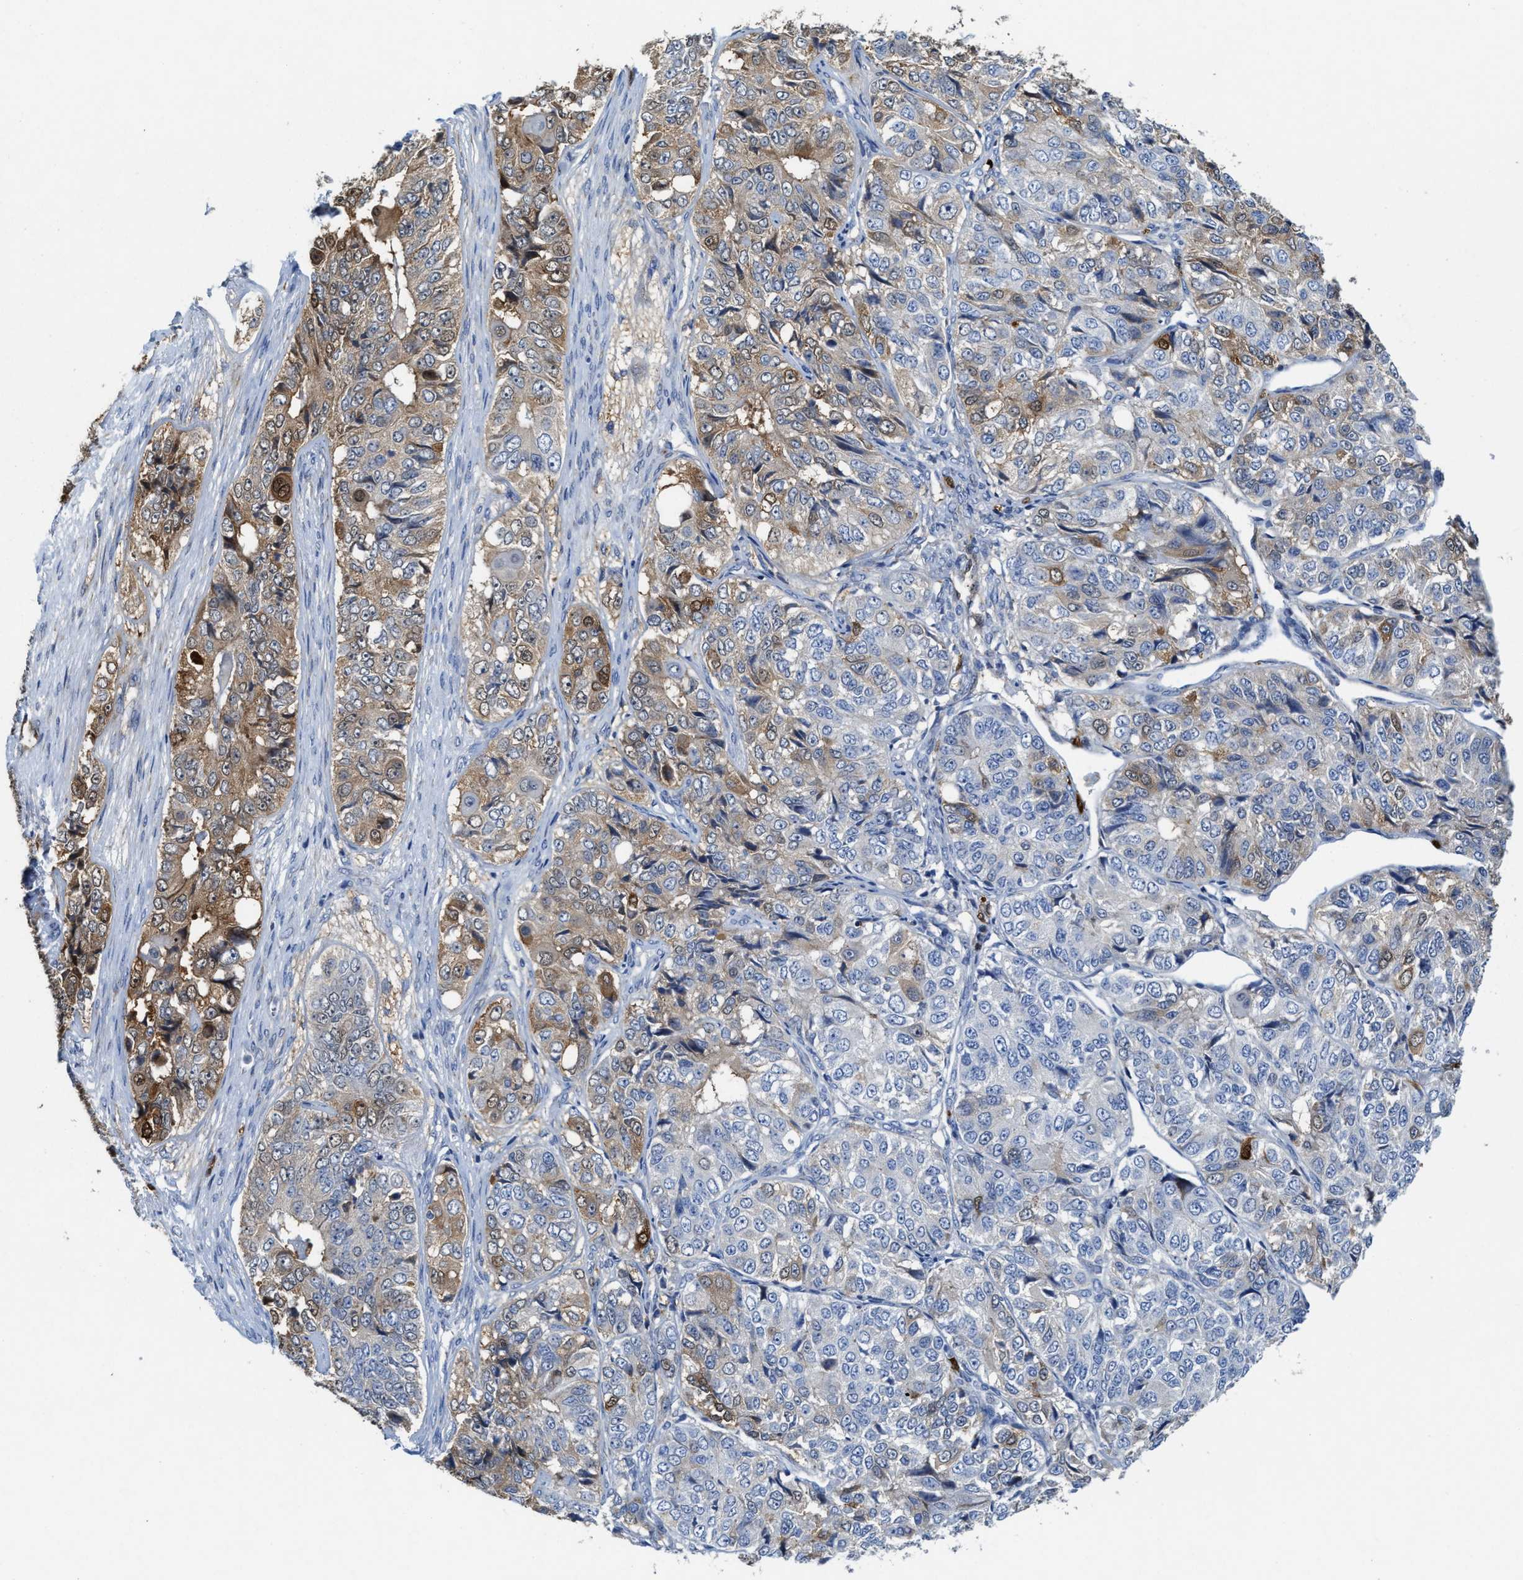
{"staining": {"intensity": "moderate", "quantity": "25%-75%", "location": "cytoplasmic/membranous,nuclear"}, "tissue": "ovarian cancer", "cell_type": "Tumor cells", "image_type": "cancer", "snomed": [{"axis": "morphology", "description": "Carcinoma, endometroid"}, {"axis": "topography", "description": "Ovary"}], "caption": "Human endometroid carcinoma (ovarian) stained for a protein (brown) exhibits moderate cytoplasmic/membranous and nuclear positive staining in about 25%-75% of tumor cells.", "gene": "ASS1", "patient": {"sex": "female", "age": 51}}